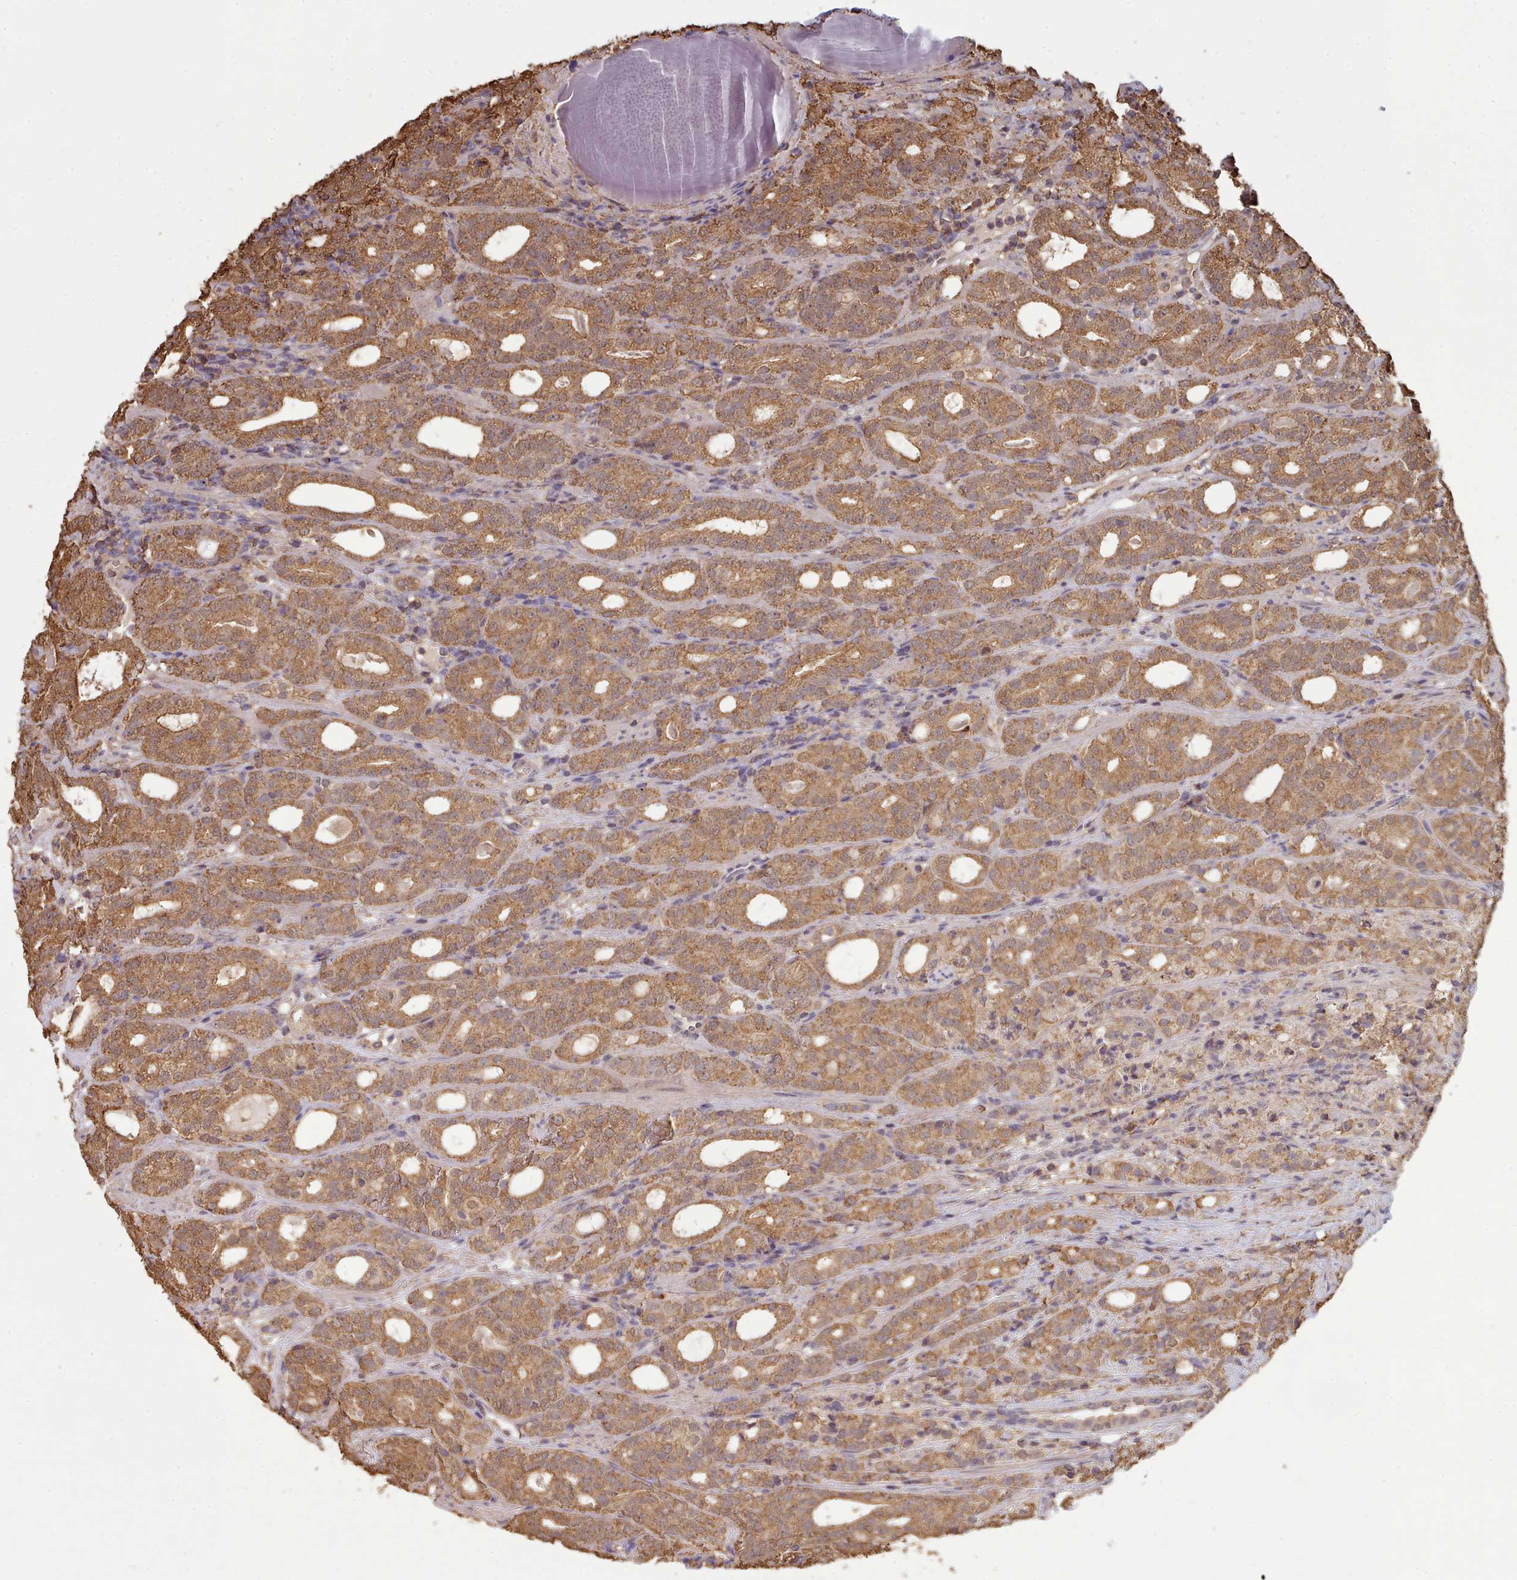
{"staining": {"intensity": "moderate", "quantity": ">75%", "location": "cytoplasmic/membranous"}, "tissue": "prostate cancer", "cell_type": "Tumor cells", "image_type": "cancer", "snomed": [{"axis": "morphology", "description": "Adenocarcinoma, High grade"}, {"axis": "topography", "description": "Prostate"}], "caption": "An image of prostate adenocarcinoma (high-grade) stained for a protein shows moderate cytoplasmic/membranous brown staining in tumor cells.", "gene": "METRN", "patient": {"sex": "male", "age": 64}}